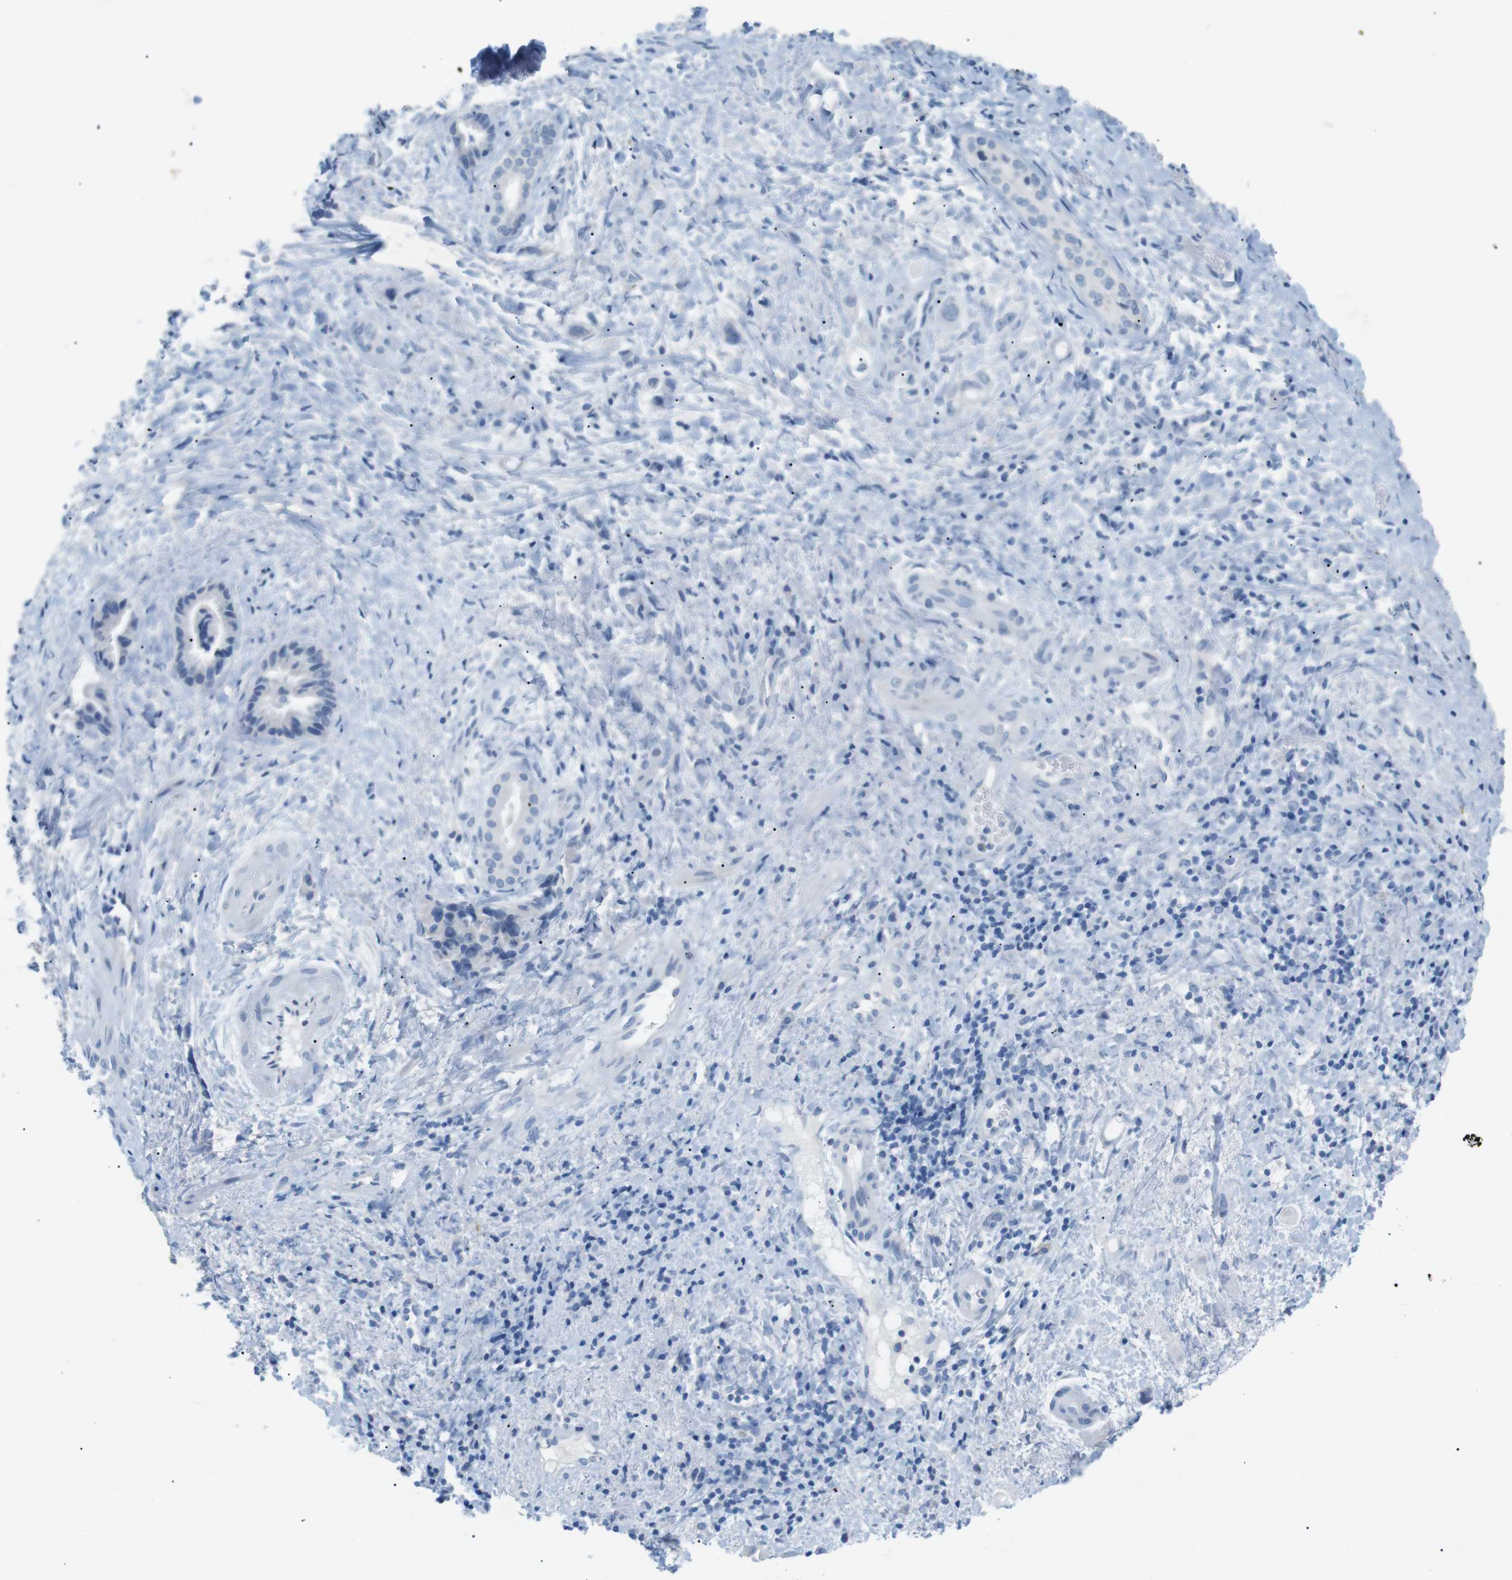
{"staining": {"intensity": "negative", "quantity": "none", "location": "none"}, "tissue": "liver cancer", "cell_type": "Tumor cells", "image_type": "cancer", "snomed": [{"axis": "morphology", "description": "Cholangiocarcinoma"}, {"axis": "topography", "description": "Liver"}], "caption": "There is no significant positivity in tumor cells of liver cancer. (Immunohistochemistry (ihc), brightfield microscopy, high magnification).", "gene": "SALL4", "patient": {"sex": "female", "age": 65}}